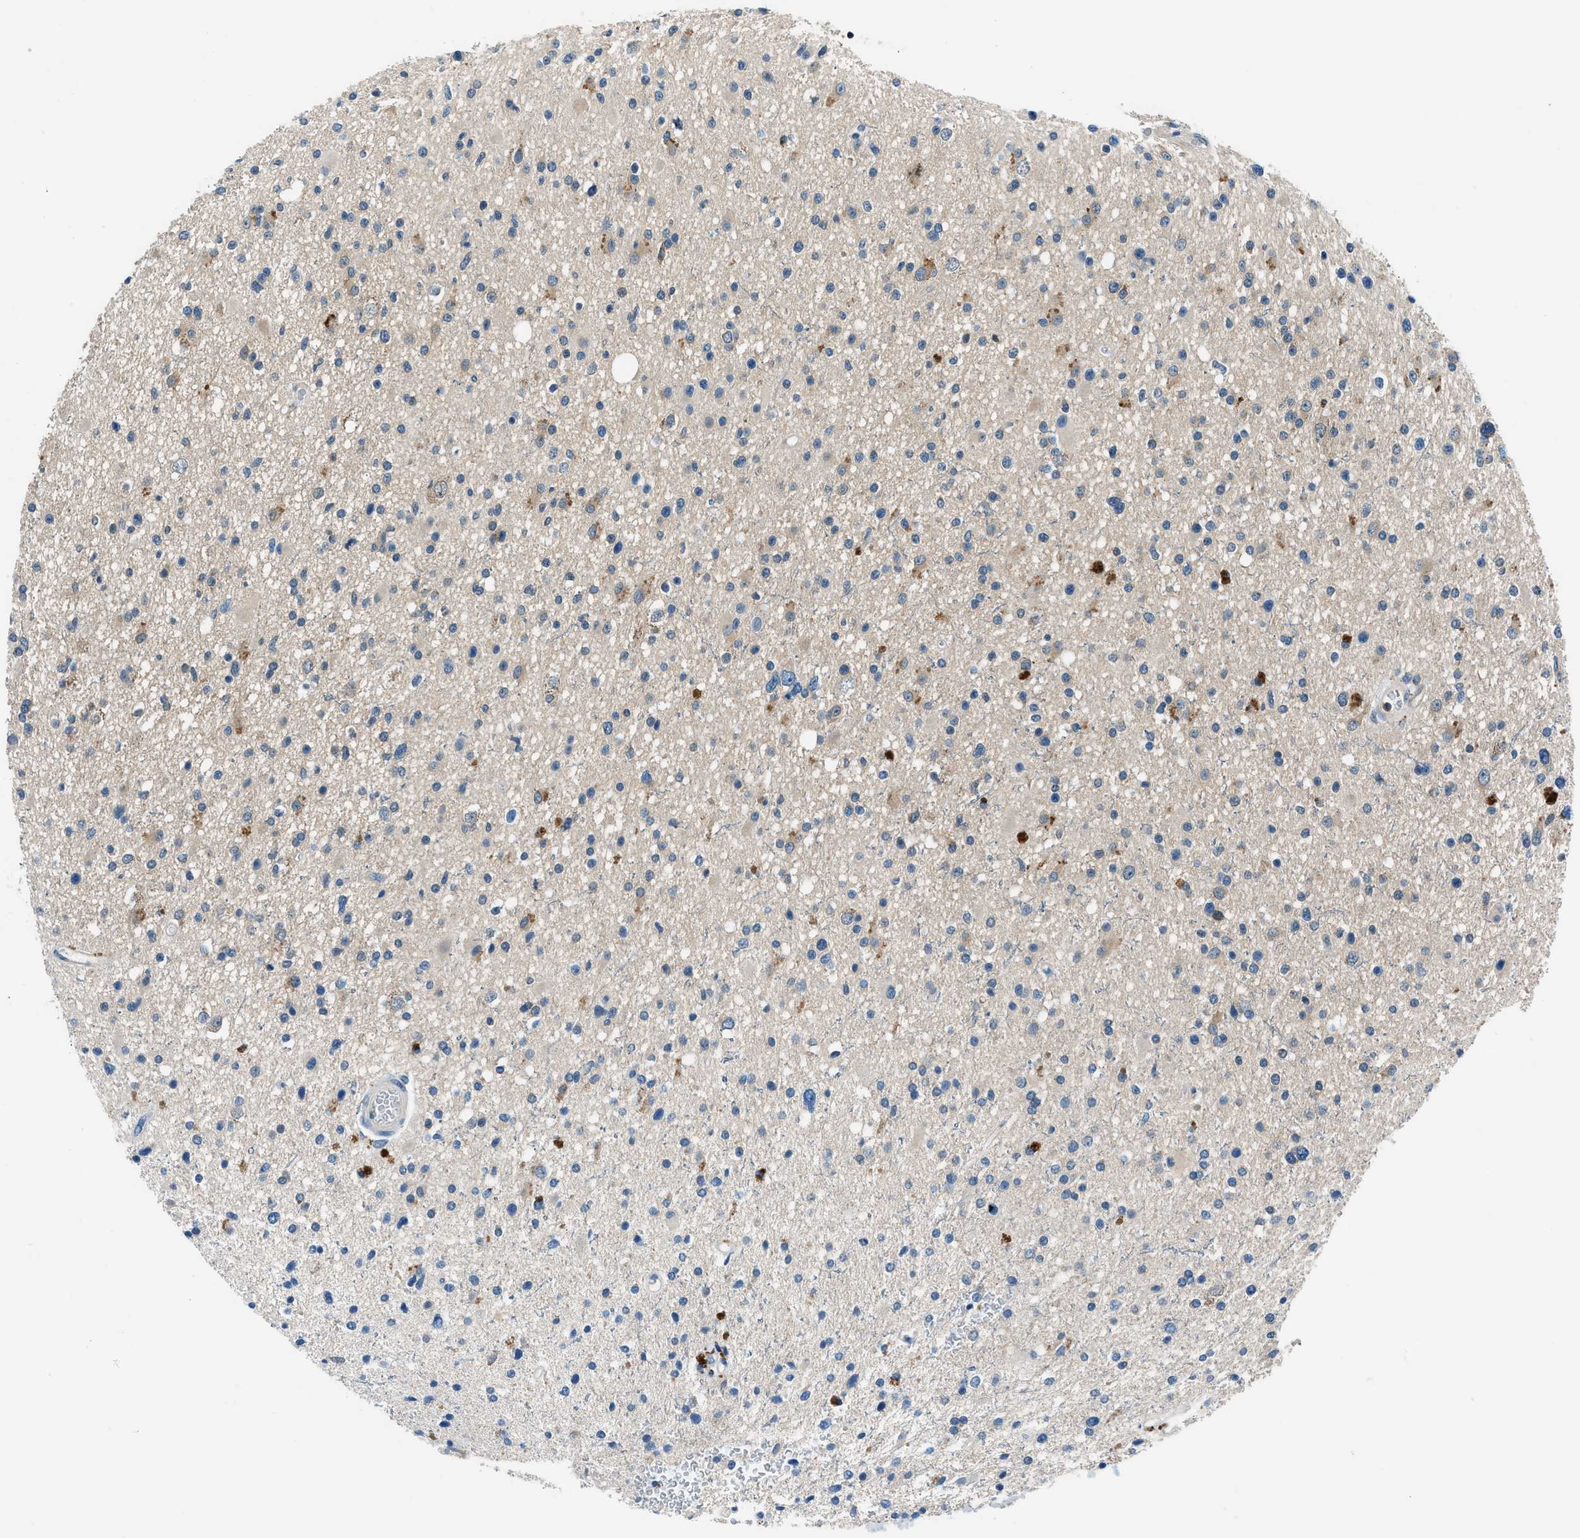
{"staining": {"intensity": "weak", "quantity": "<25%", "location": "cytoplasmic/membranous"}, "tissue": "glioma", "cell_type": "Tumor cells", "image_type": "cancer", "snomed": [{"axis": "morphology", "description": "Glioma, malignant, High grade"}, {"axis": "topography", "description": "Brain"}], "caption": "The image exhibits no staining of tumor cells in glioma.", "gene": "ACP1", "patient": {"sex": "male", "age": 33}}